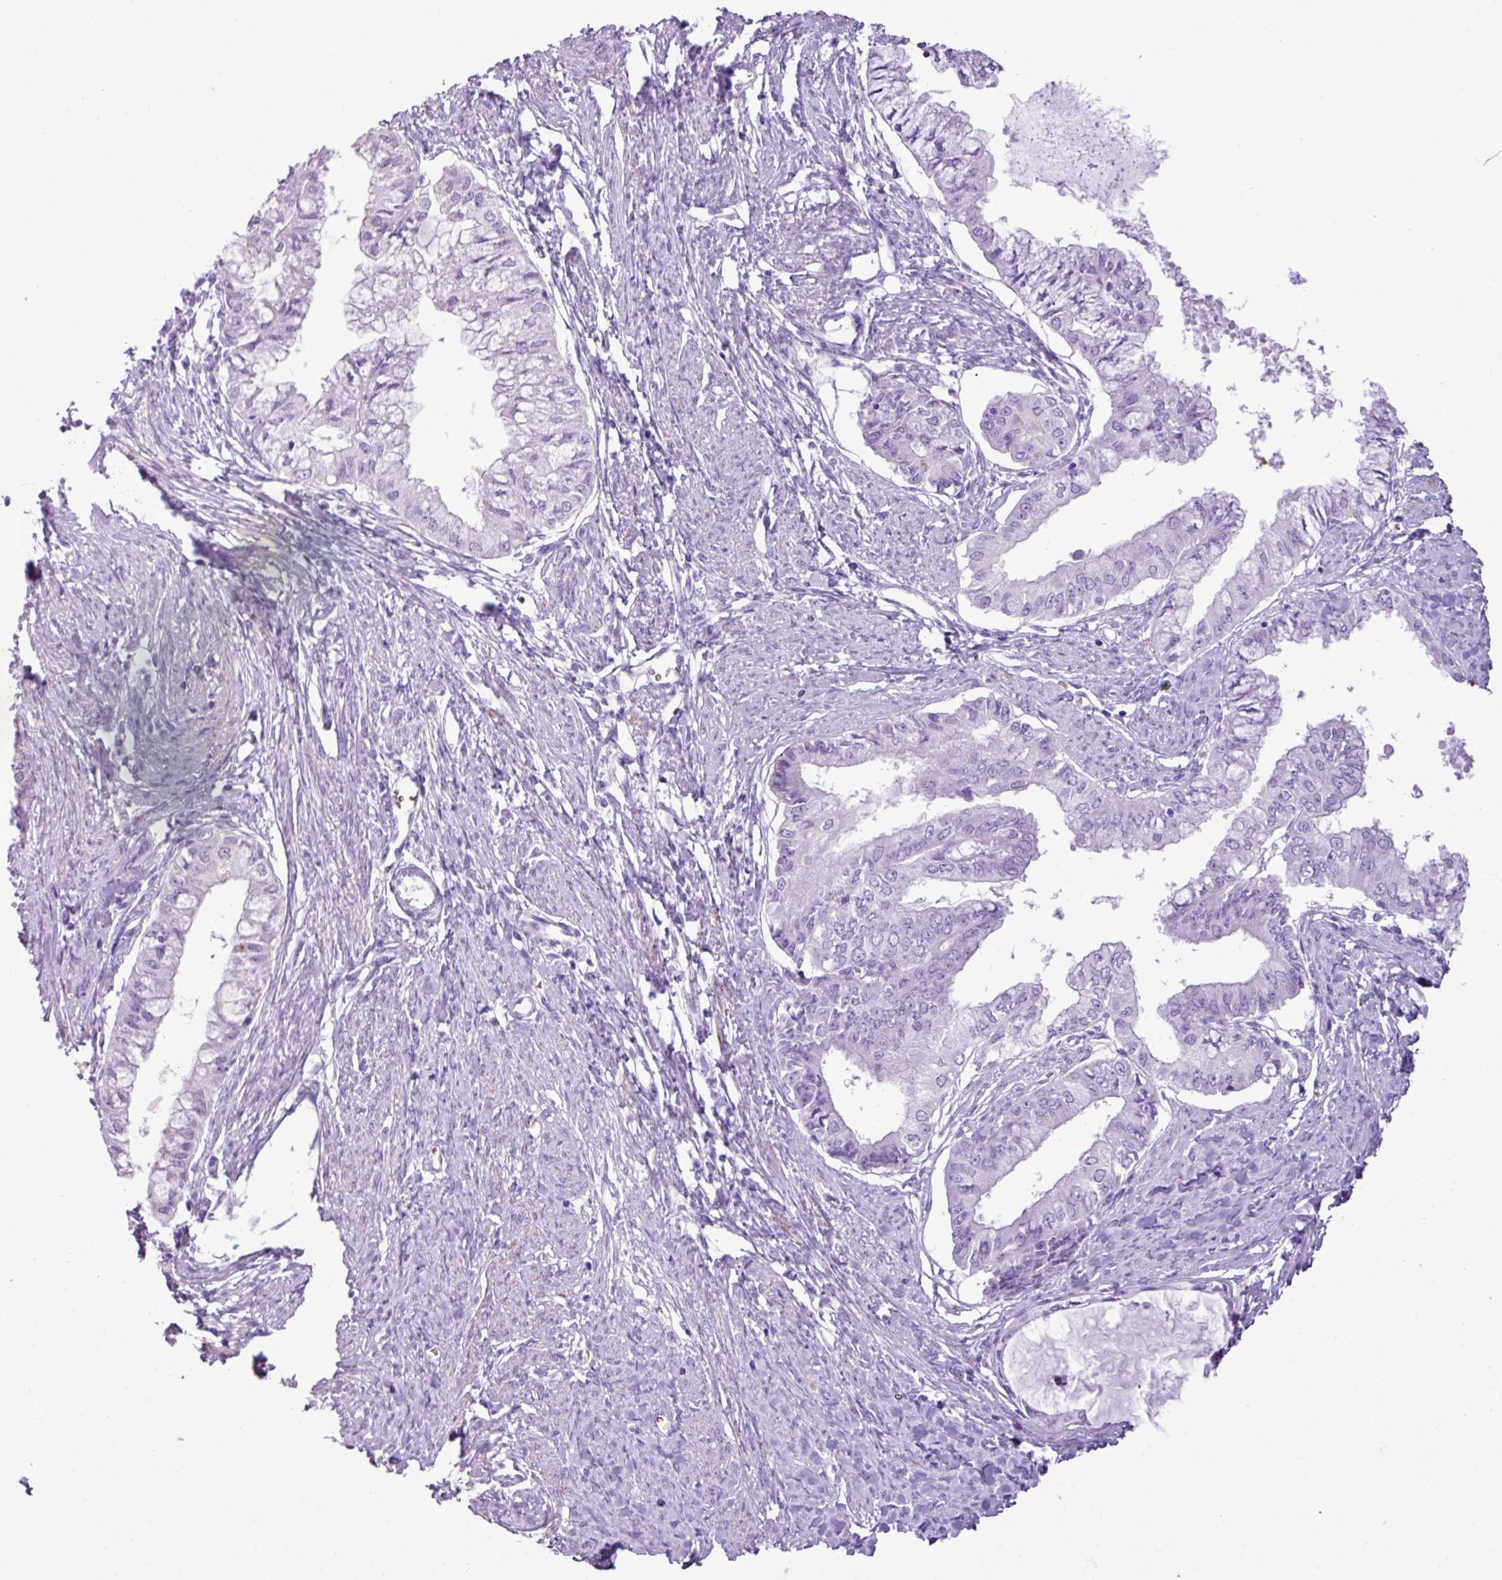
{"staining": {"intensity": "negative", "quantity": "none", "location": "none"}, "tissue": "endometrial cancer", "cell_type": "Tumor cells", "image_type": "cancer", "snomed": [{"axis": "morphology", "description": "Adenocarcinoma, NOS"}, {"axis": "topography", "description": "Endometrium"}], "caption": "This photomicrograph is of endometrial adenocarcinoma stained with IHC to label a protein in brown with the nuclei are counter-stained blue. There is no positivity in tumor cells.", "gene": "ZSCAN5A", "patient": {"sex": "female", "age": 76}}